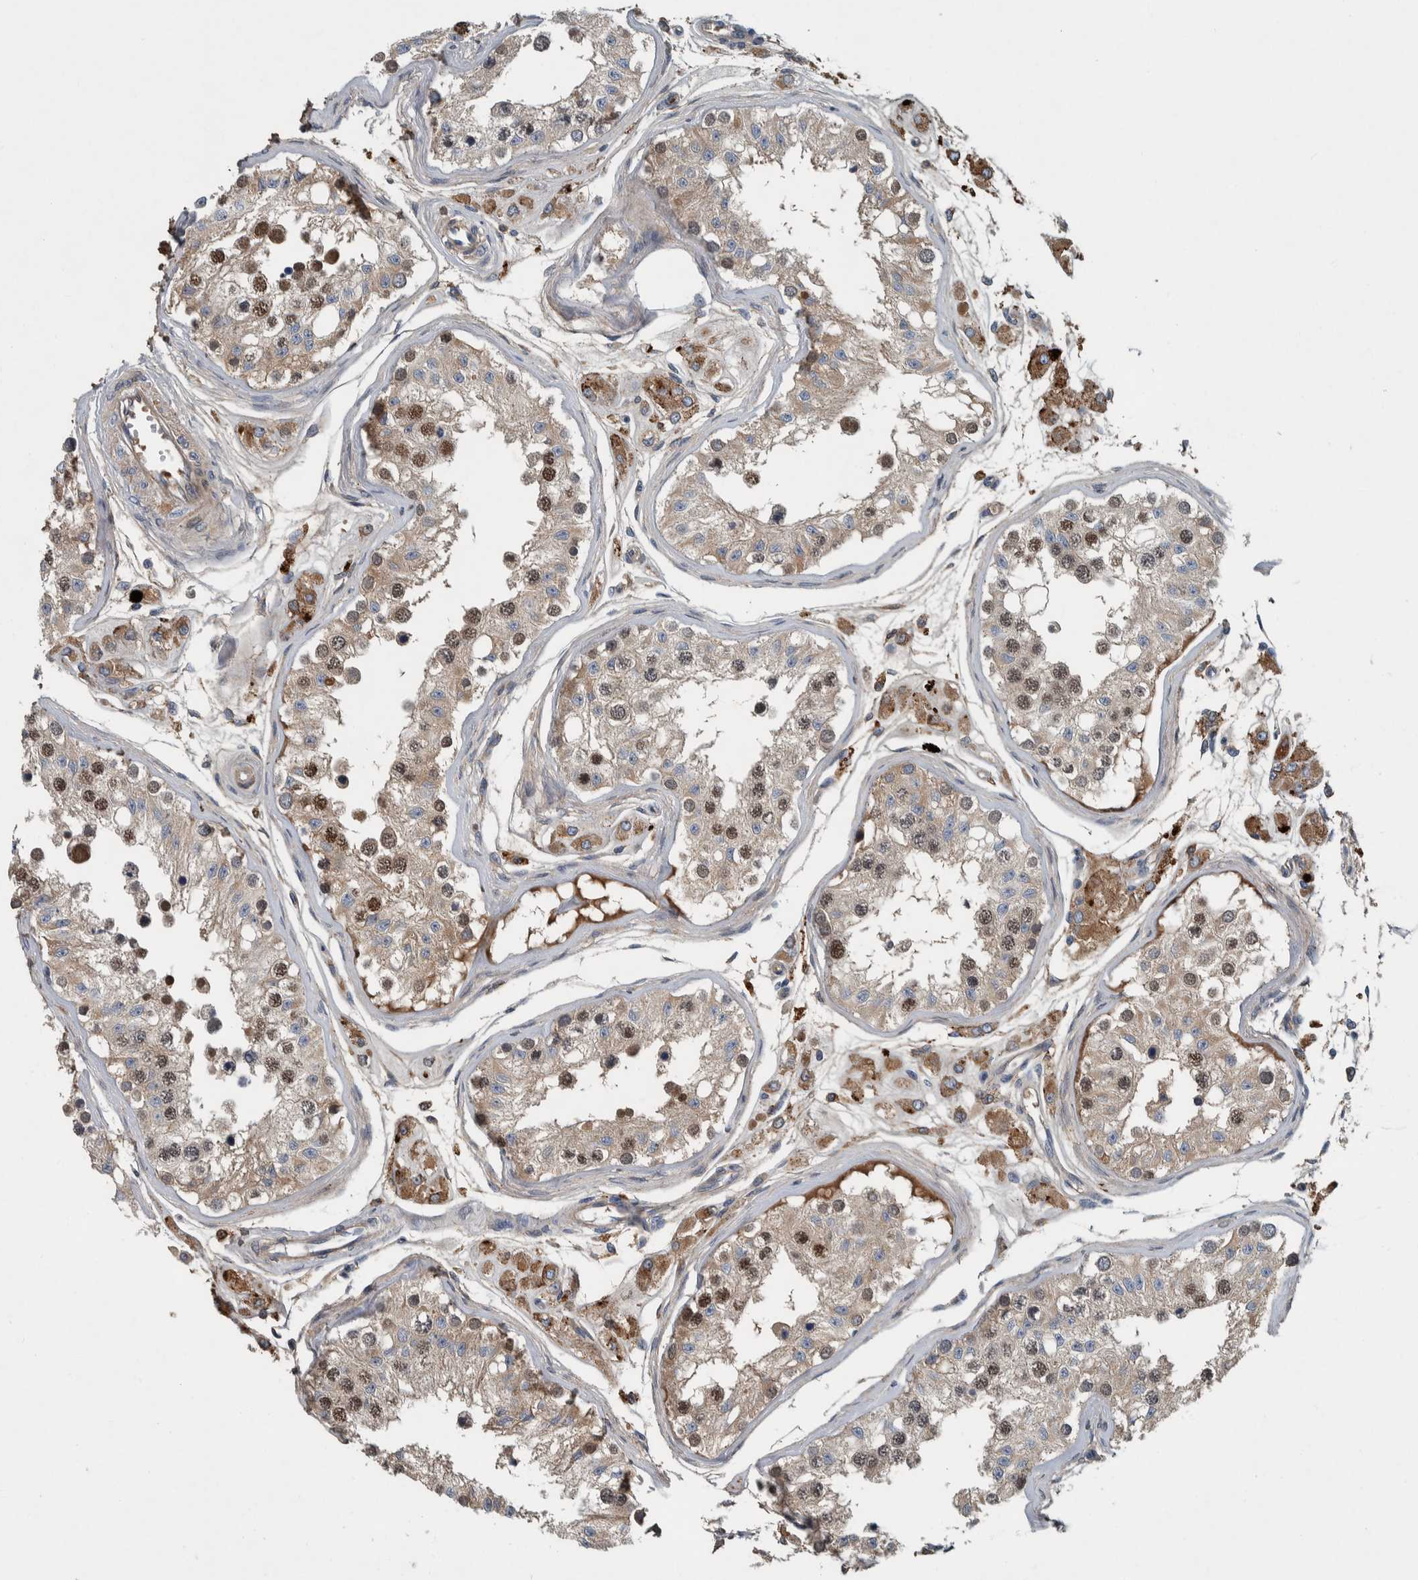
{"staining": {"intensity": "strong", "quantity": ">75%", "location": "cytoplasmic/membranous,nuclear"}, "tissue": "testis", "cell_type": "Cells in seminiferous ducts", "image_type": "normal", "snomed": [{"axis": "morphology", "description": "Normal tissue, NOS"}, {"axis": "morphology", "description": "Adenocarcinoma, metastatic, NOS"}, {"axis": "topography", "description": "Testis"}], "caption": "High-power microscopy captured an immunohistochemistry (IHC) photomicrograph of normal testis, revealing strong cytoplasmic/membranous,nuclear expression in approximately >75% of cells in seminiferous ducts.", "gene": "SERPINC1", "patient": {"sex": "male", "age": 26}}